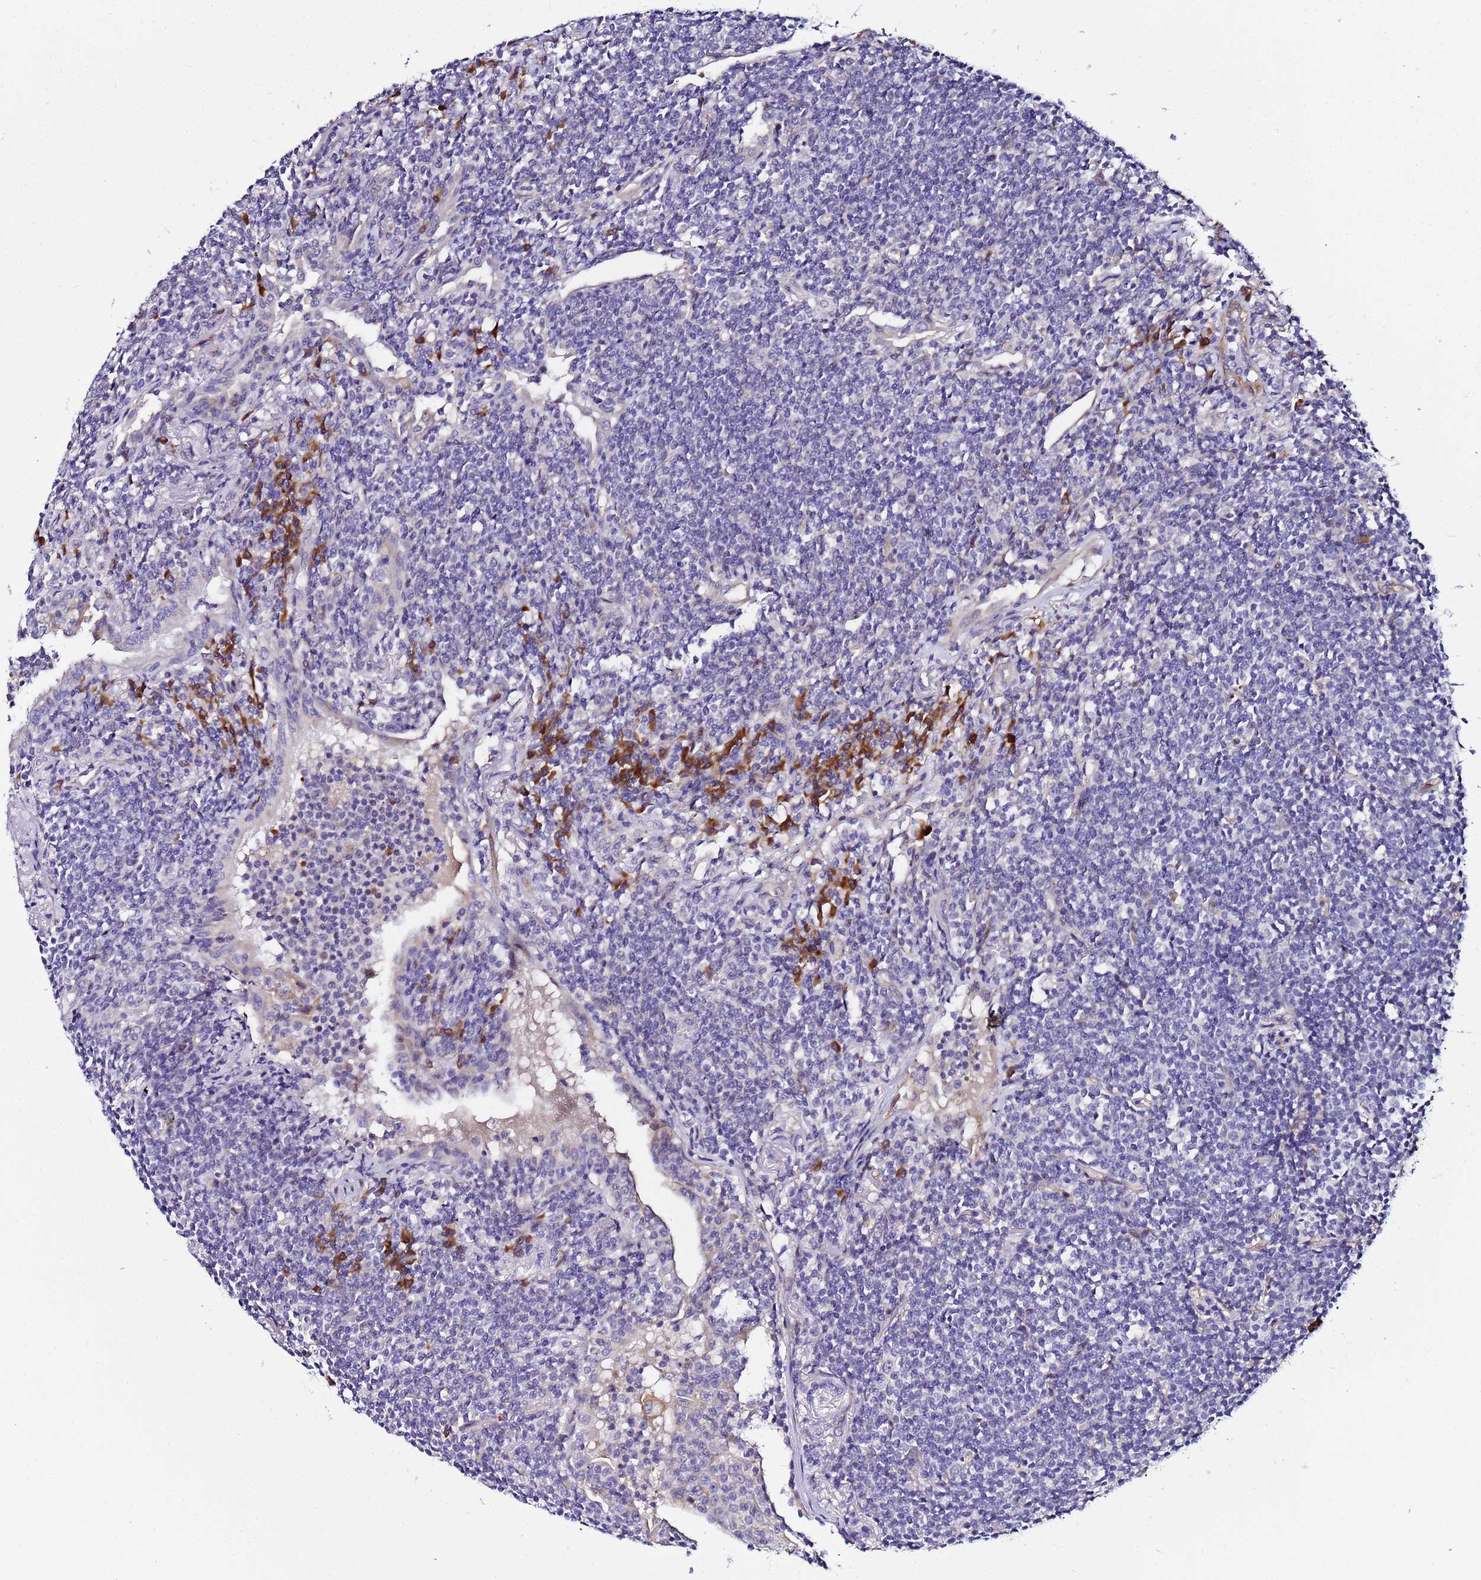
{"staining": {"intensity": "negative", "quantity": "none", "location": "none"}, "tissue": "lymphoma", "cell_type": "Tumor cells", "image_type": "cancer", "snomed": [{"axis": "morphology", "description": "Malignant lymphoma, non-Hodgkin's type, Low grade"}, {"axis": "topography", "description": "Lung"}], "caption": "Photomicrograph shows no protein positivity in tumor cells of lymphoma tissue. The staining was performed using DAB to visualize the protein expression in brown, while the nuclei were stained in blue with hematoxylin (Magnification: 20x).", "gene": "JRKL", "patient": {"sex": "female", "age": 71}}